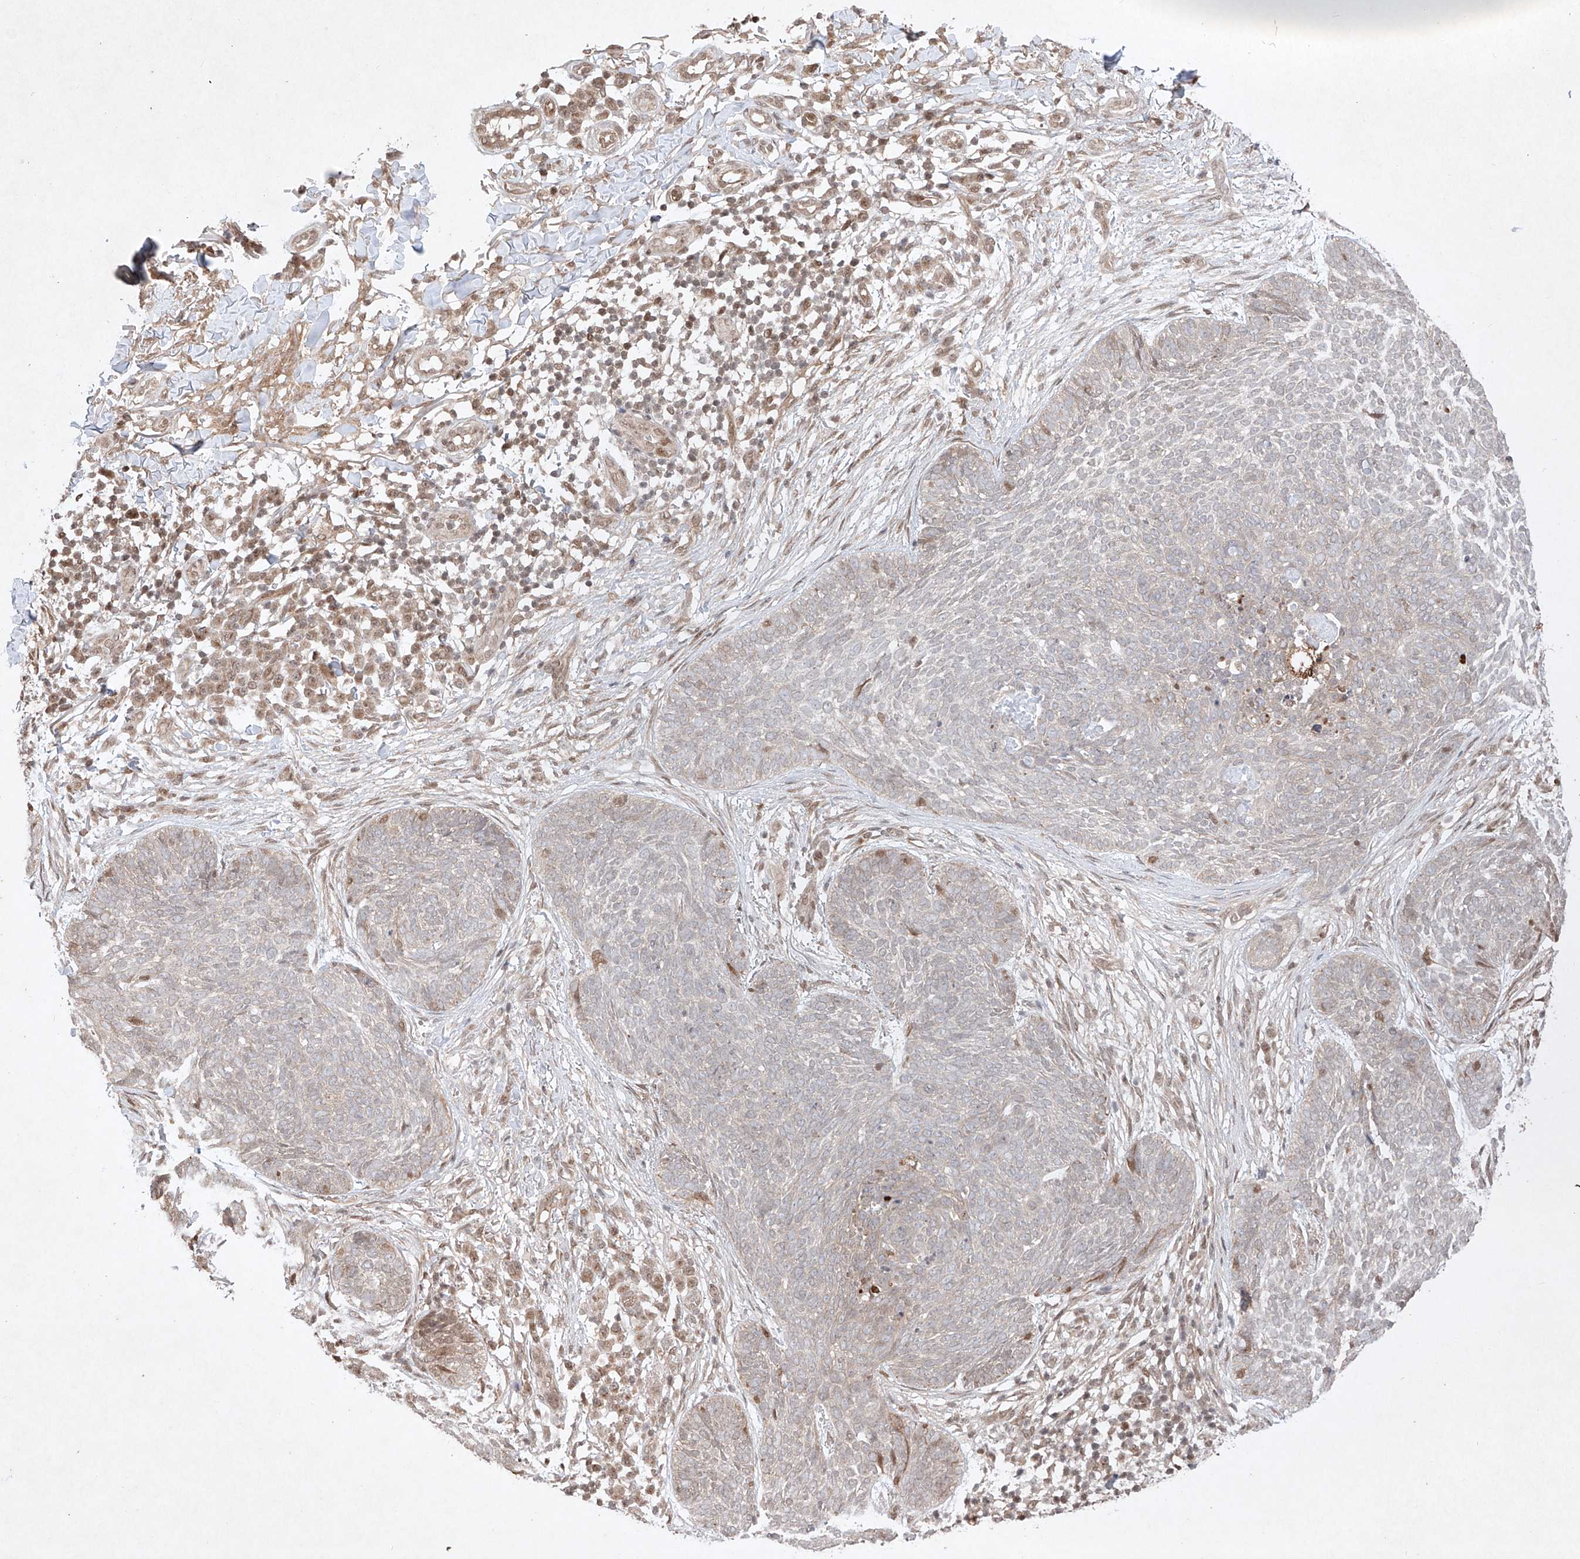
{"staining": {"intensity": "weak", "quantity": "<25%", "location": "cytoplasmic/membranous"}, "tissue": "skin cancer", "cell_type": "Tumor cells", "image_type": "cancer", "snomed": [{"axis": "morphology", "description": "Basal cell carcinoma"}, {"axis": "topography", "description": "Skin"}], "caption": "DAB (3,3'-diaminobenzidine) immunohistochemical staining of human skin cancer (basal cell carcinoma) shows no significant positivity in tumor cells. (DAB immunohistochemistry (IHC), high magnification).", "gene": "RNF31", "patient": {"sex": "female", "age": 64}}